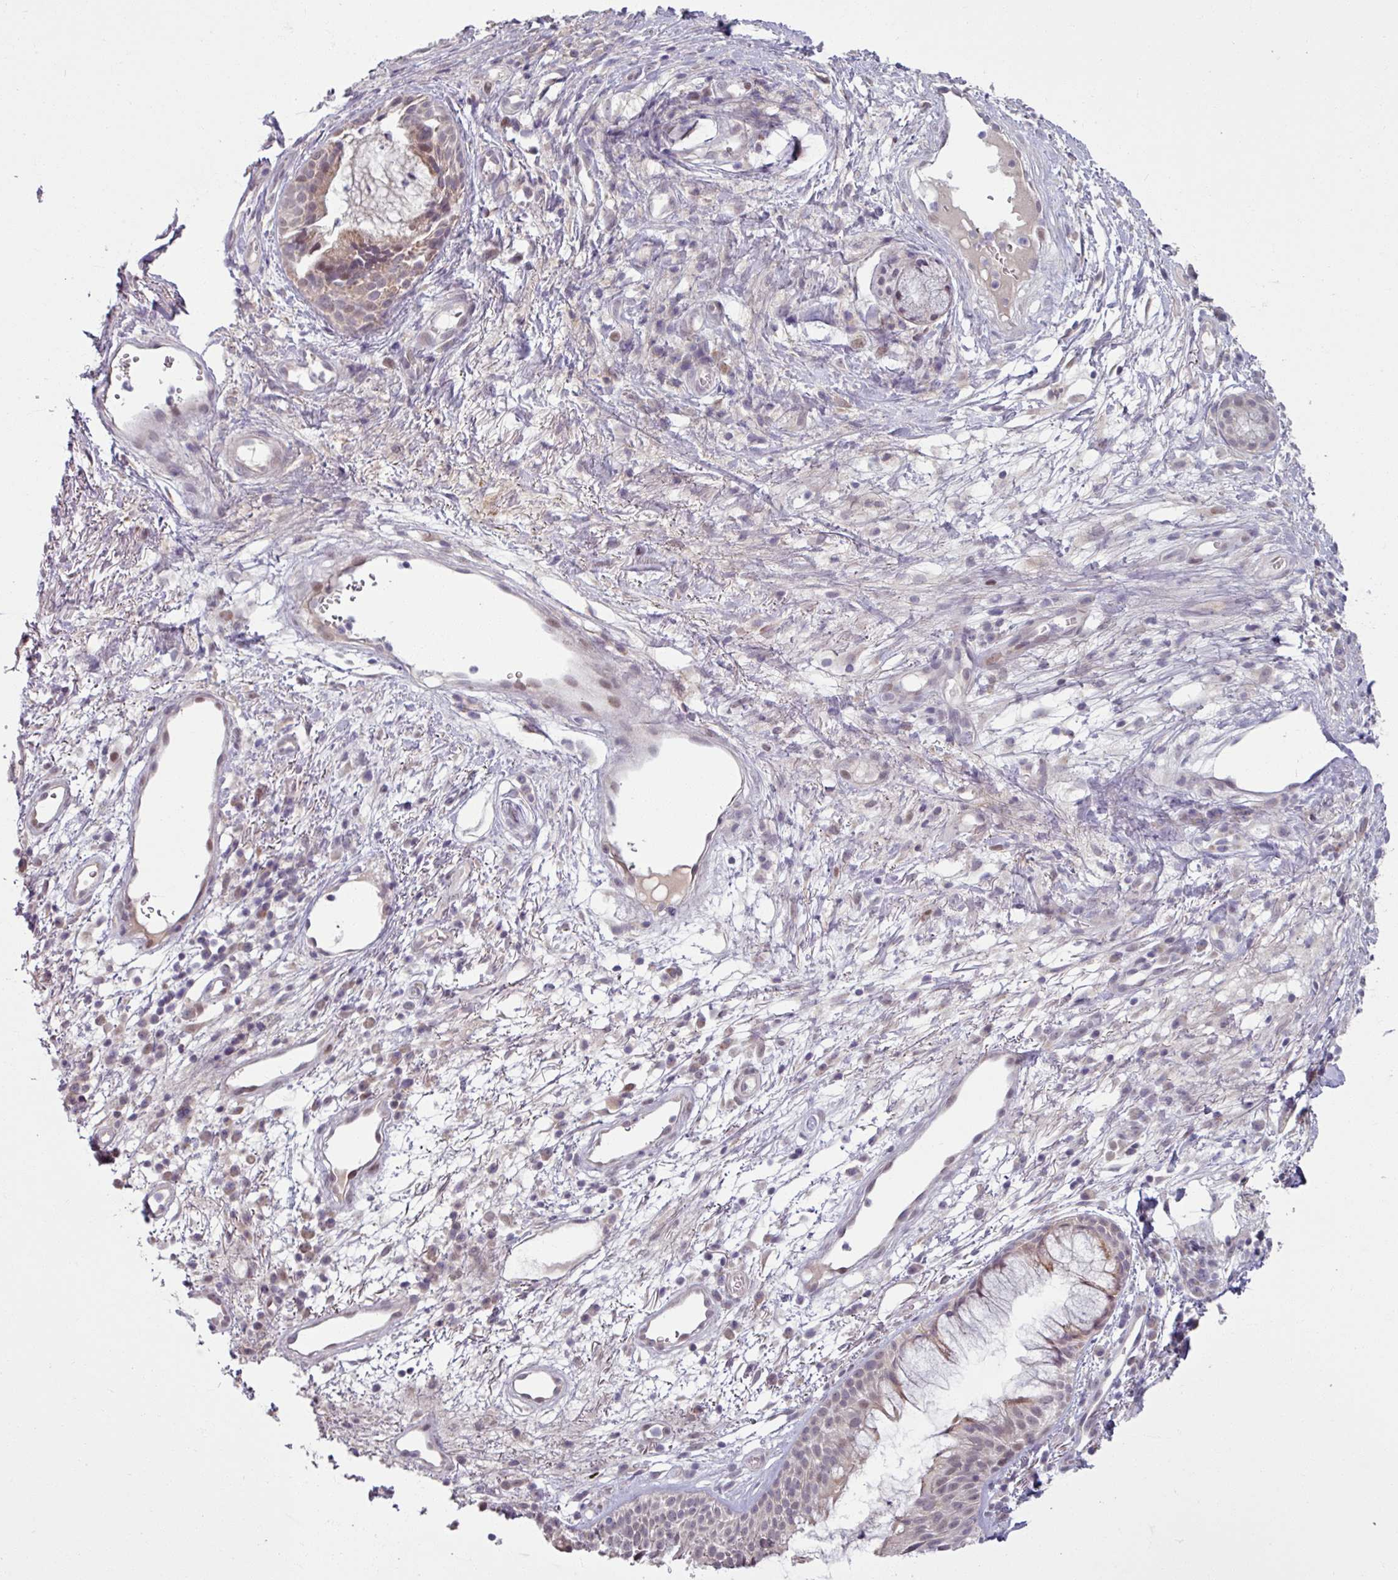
{"staining": {"intensity": "weak", "quantity": "25%-75%", "location": "cytoplasmic/membranous,nuclear"}, "tissue": "nasopharynx", "cell_type": "Respiratory epithelial cells", "image_type": "normal", "snomed": [{"axis": "morphology", "description": "Normal tissue, NOS"}, {"axis": "topography", "description": "Cartilage tissue"}, {"axis": "topography", "description": "Nasopharynx"}, {"axis": "topography", "description": "Thyroid gland"}], "caption": "Unremarkable nasopharynx was stained to show a protein in brown. There is low levels of weak cytoplasmic/membranous,nuclear positivity in approximately 25%-75% of respiratory epithelial cells. The protein of interest is stained brown, and the nuclei are stained in blue (DAB (3,3'-diaminobenzidine) IHC with brightfield microscopy, high magnification).", "gene": "OGFOD3", "patient": {"sex": "male", "age": 63}}